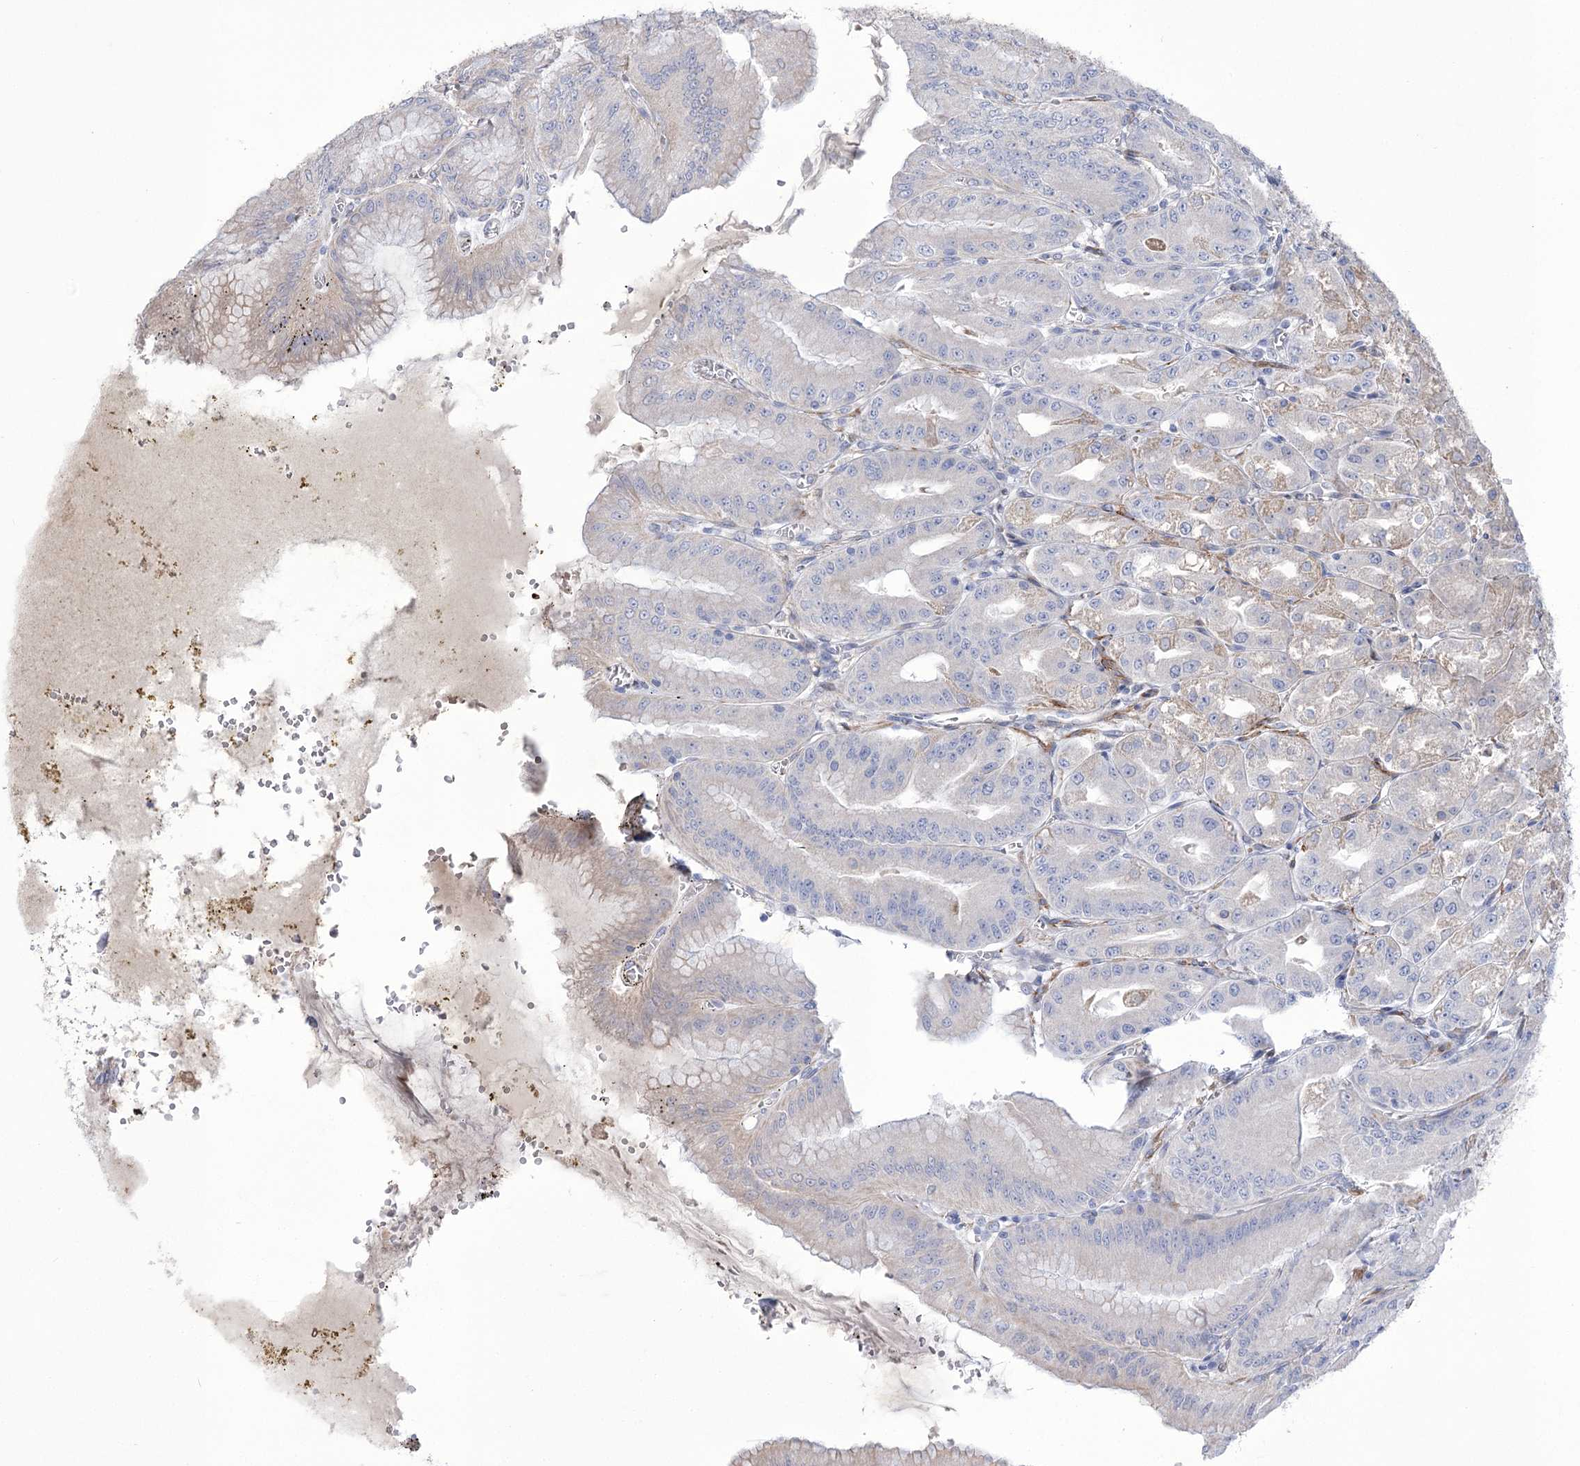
{"staining": {"intensity": "negative", "quantity": "none", "location": "none"}, "tissue": "stomach", "cell_type": "Glandular cells", "image_type": "normal", "snomed": [{"axis": "morphology", "description": "Normal tissue, NOS"}, {"axis": "topography", "description": "Stomach, upper"}, {"axis": "topography", "description": "Stomach, lower"}], "caption": "The photomicrograph shows no significant staining in glandular cells of stomach. The staining is performed using DAB (3,3'-diaminobenzidine) brown chromogen with nuclei counter-stained in using hematoxylin.", "gene": "ANGPTL3", "patient": {"sex": "male", "age": 71}}